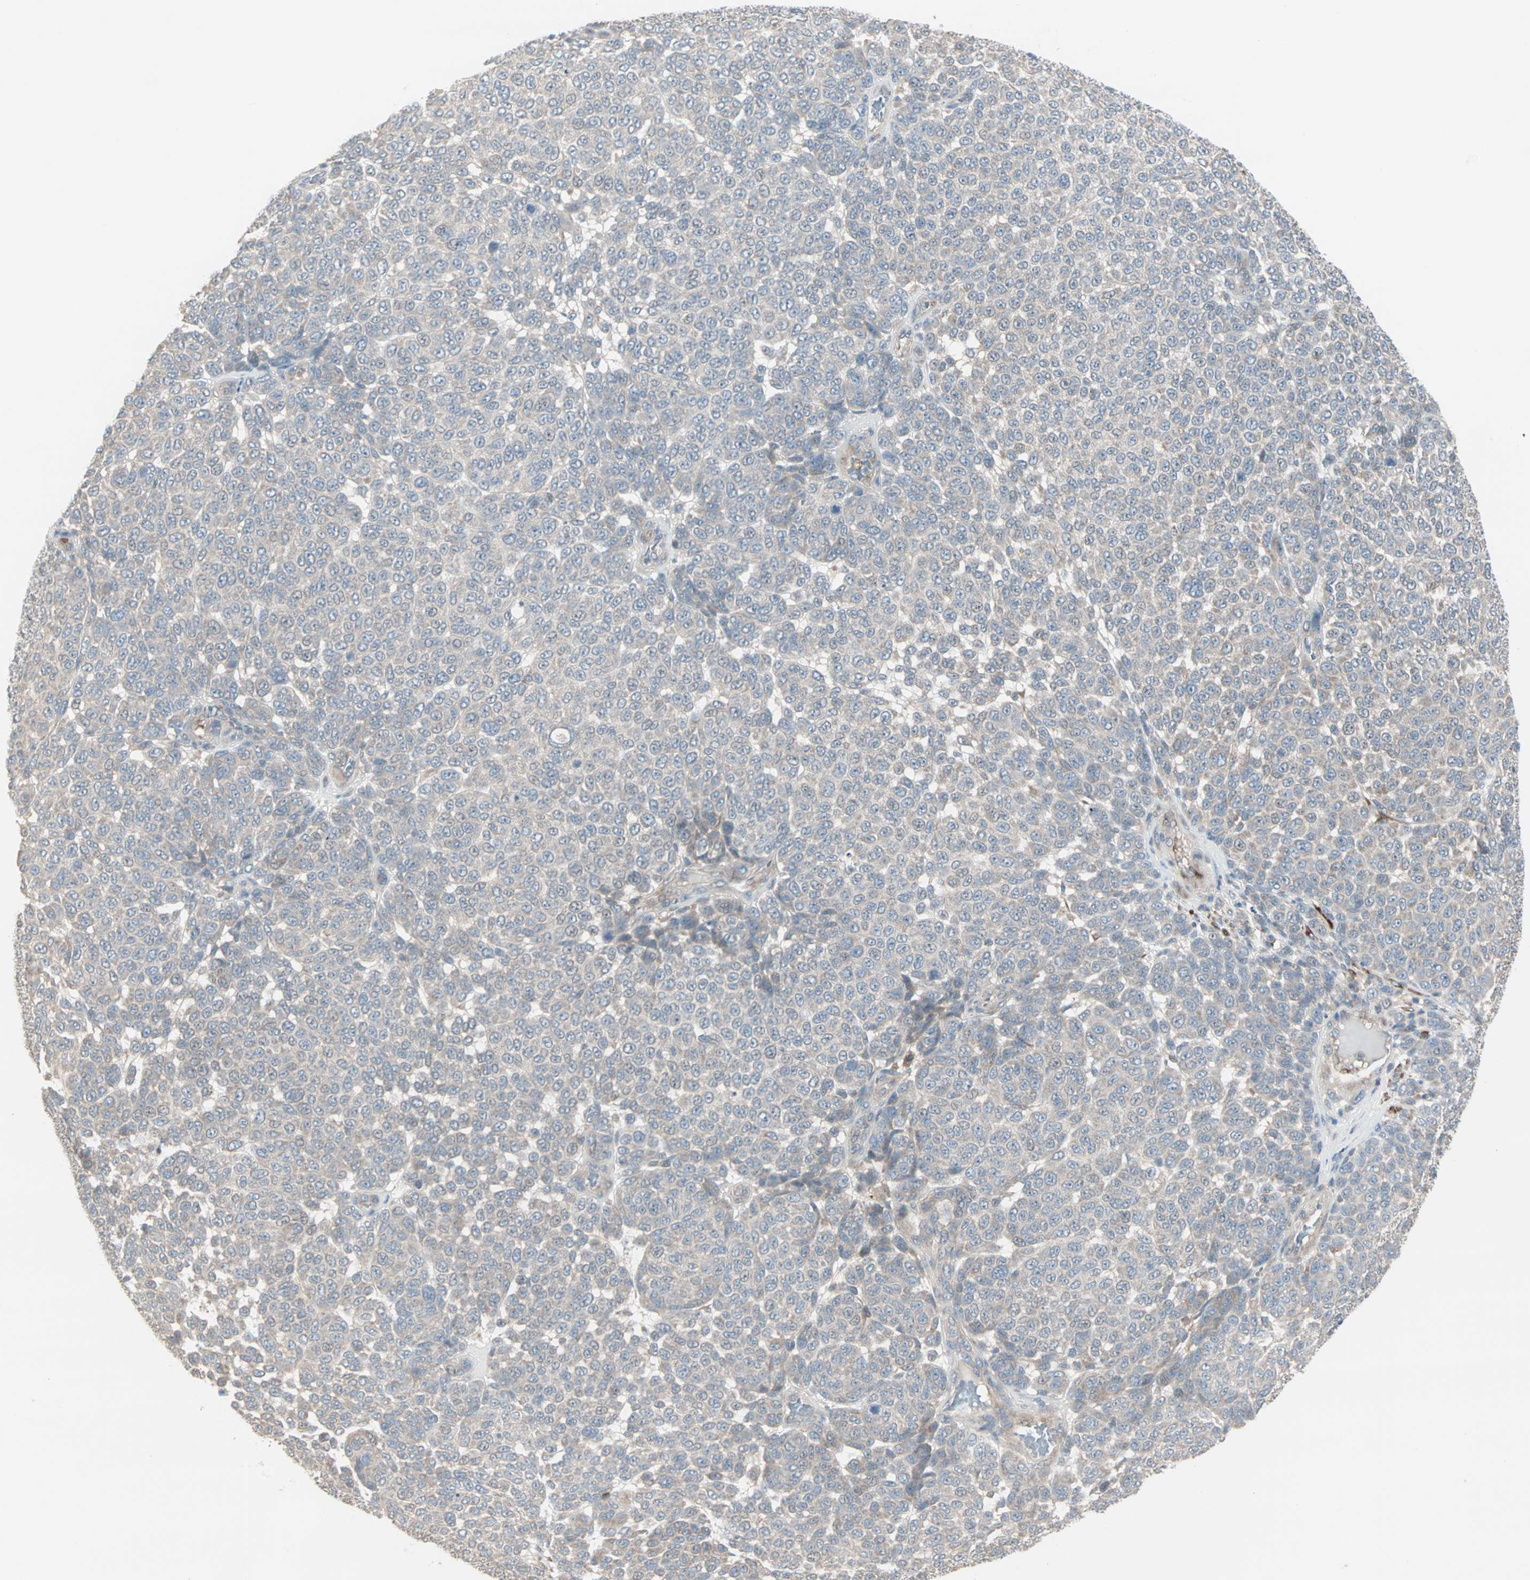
{"staining": {"intensity": "weak", "quantity": ">75%", "location": "cytoplasmic/membranous"}, "tissue": "melanoma", "cell_type": "Tumor cells", "image_type": "cancer", "snomed": [{"axis": "morphology", "description": "Malignant melanoma, NOS"}, {"axis": "topography", "description": "Skin"}], "caption": "Immunohistochemistry of melanoma demonstrates low levels of weak cytoplasmic/membranous expression in about >75% of tumor cells.", "gene": "ZFP36", "patient": {"sex": "male", "age": 59}}